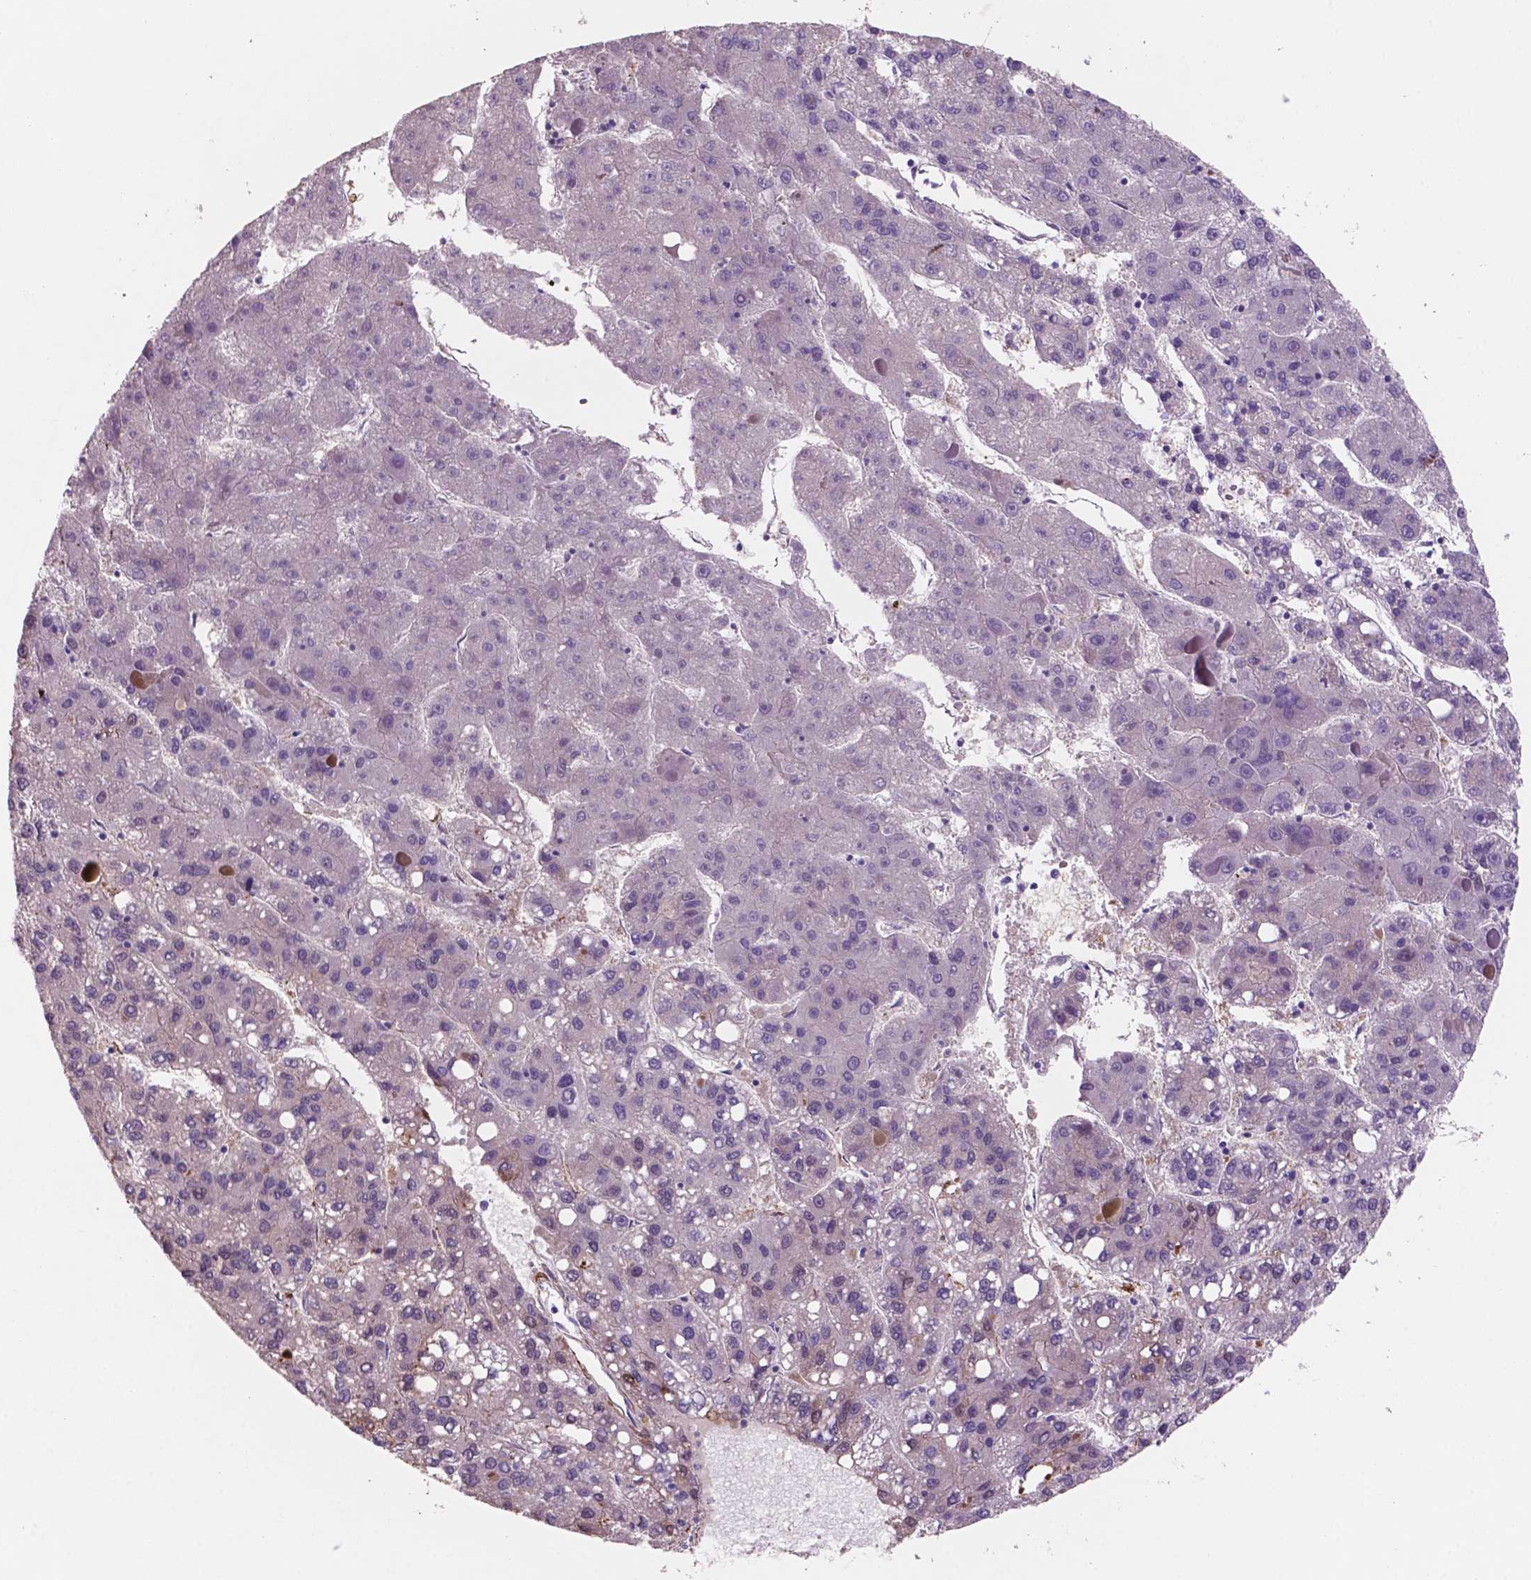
{"staining": {"intensity": "negative", "quantity": "none", "location": "none"}, "tissue": "liver cancer", "cell_type": "Tumor cells", "image_type": "cancer", "snomed": [{"axis": "morphology", "description": "Carcinoma, Hepatocellular, NOS"}, {"axis": "topography", "description": "Liver"}], "caption": "Immunohistochemical staining of liver cancer (hepatocellular carcinoma) exhibits no significant expression in tumor cells.", "gene": "TOR2A", "patient": {"sex": "female", "age": 82}}